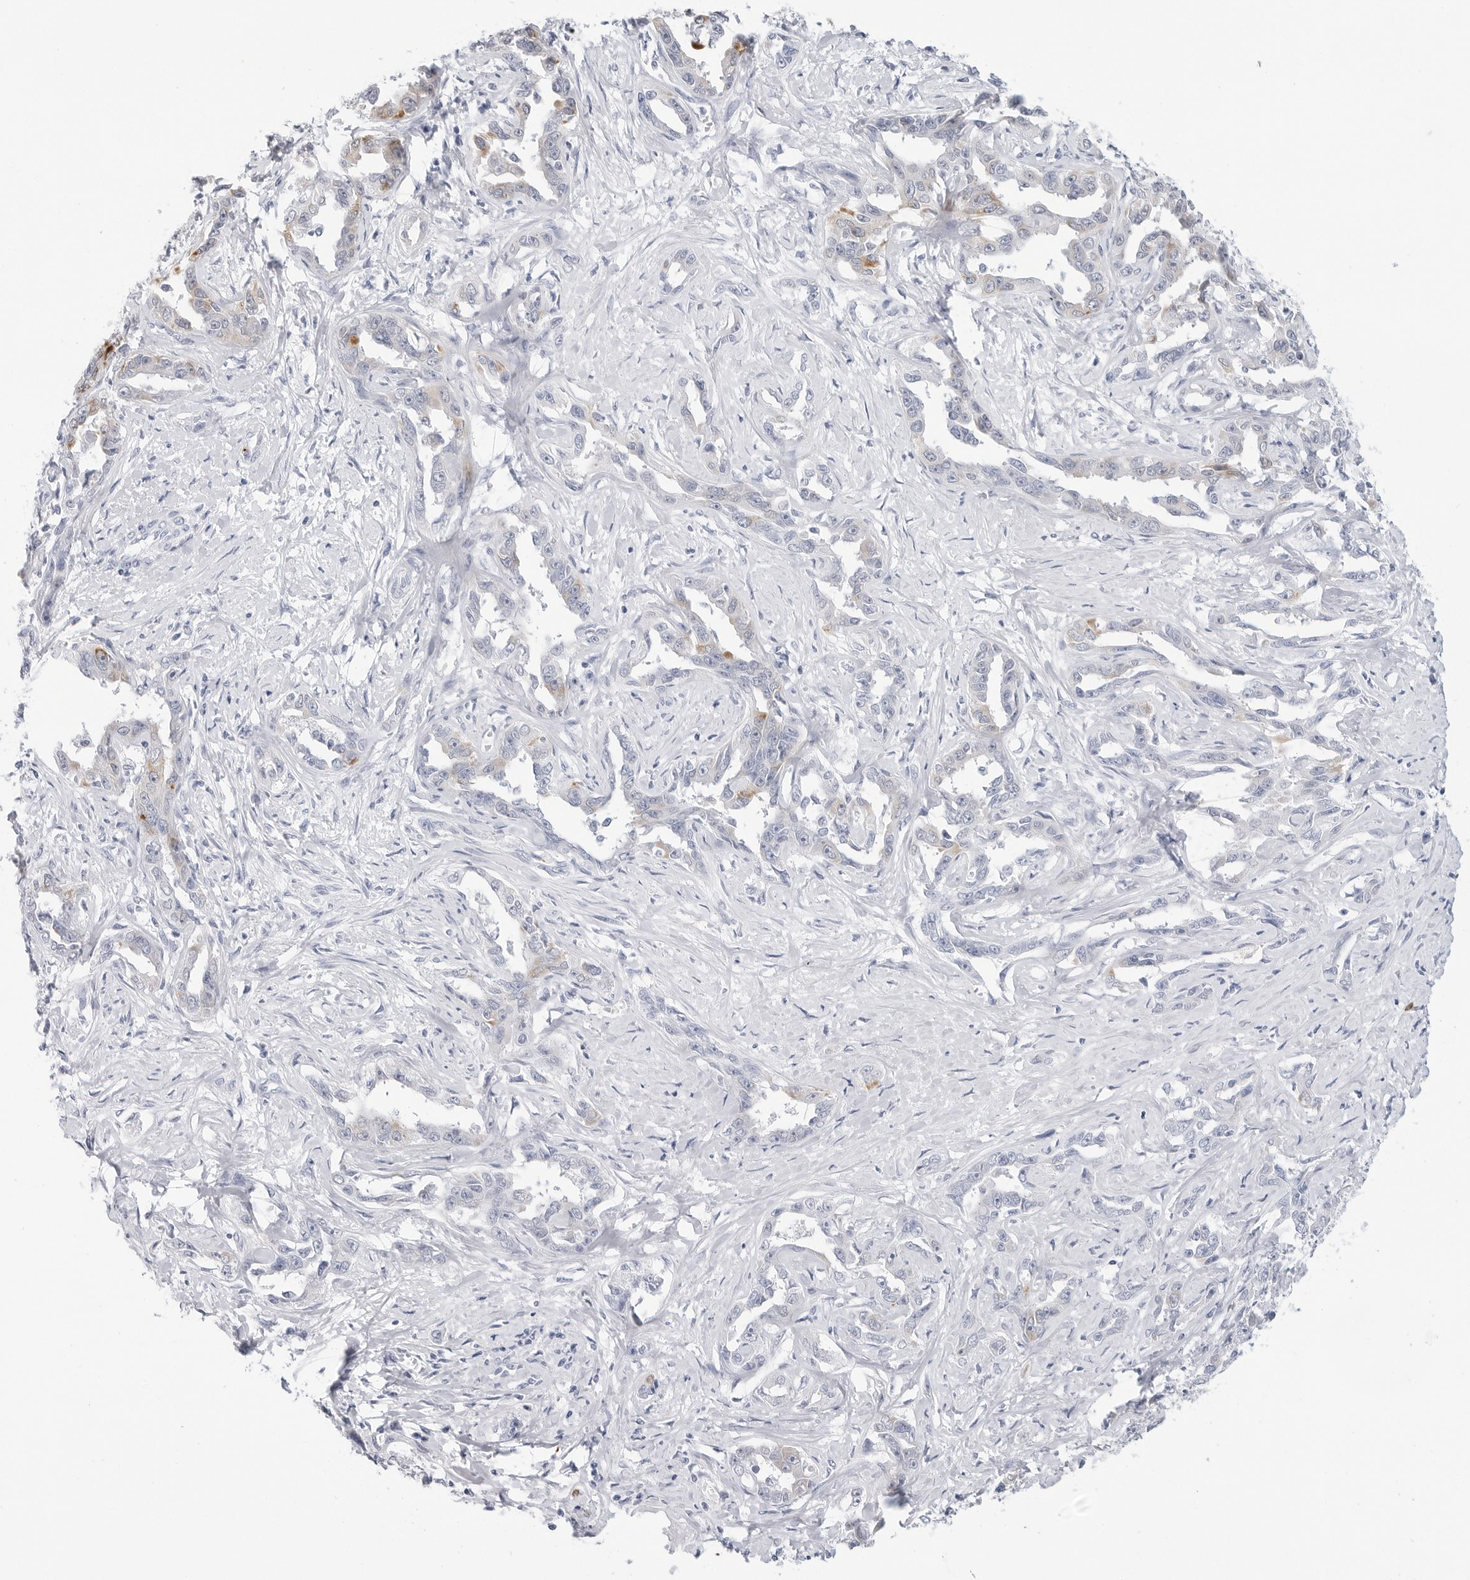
{"staining": {"intensity": "negative", "quantity": "none", "location": "none"}, "tissue": "liver cancer", "cell_type": "Tumor cells", "image_type": "cancer", "snomed": [{"axis": "morphology", "description": "Cholangiocarcinoma"}, {"axis": "topography", "description": "Liver"}], "caption": "A high-resolution image shows immunohistochemistry (IHC) staining of cholangiocarcinoma (liver), which reveals no significant positivity in tumor cells.", "gene": "HSPB7", "patient": {"sex": "male", "age": 59}}